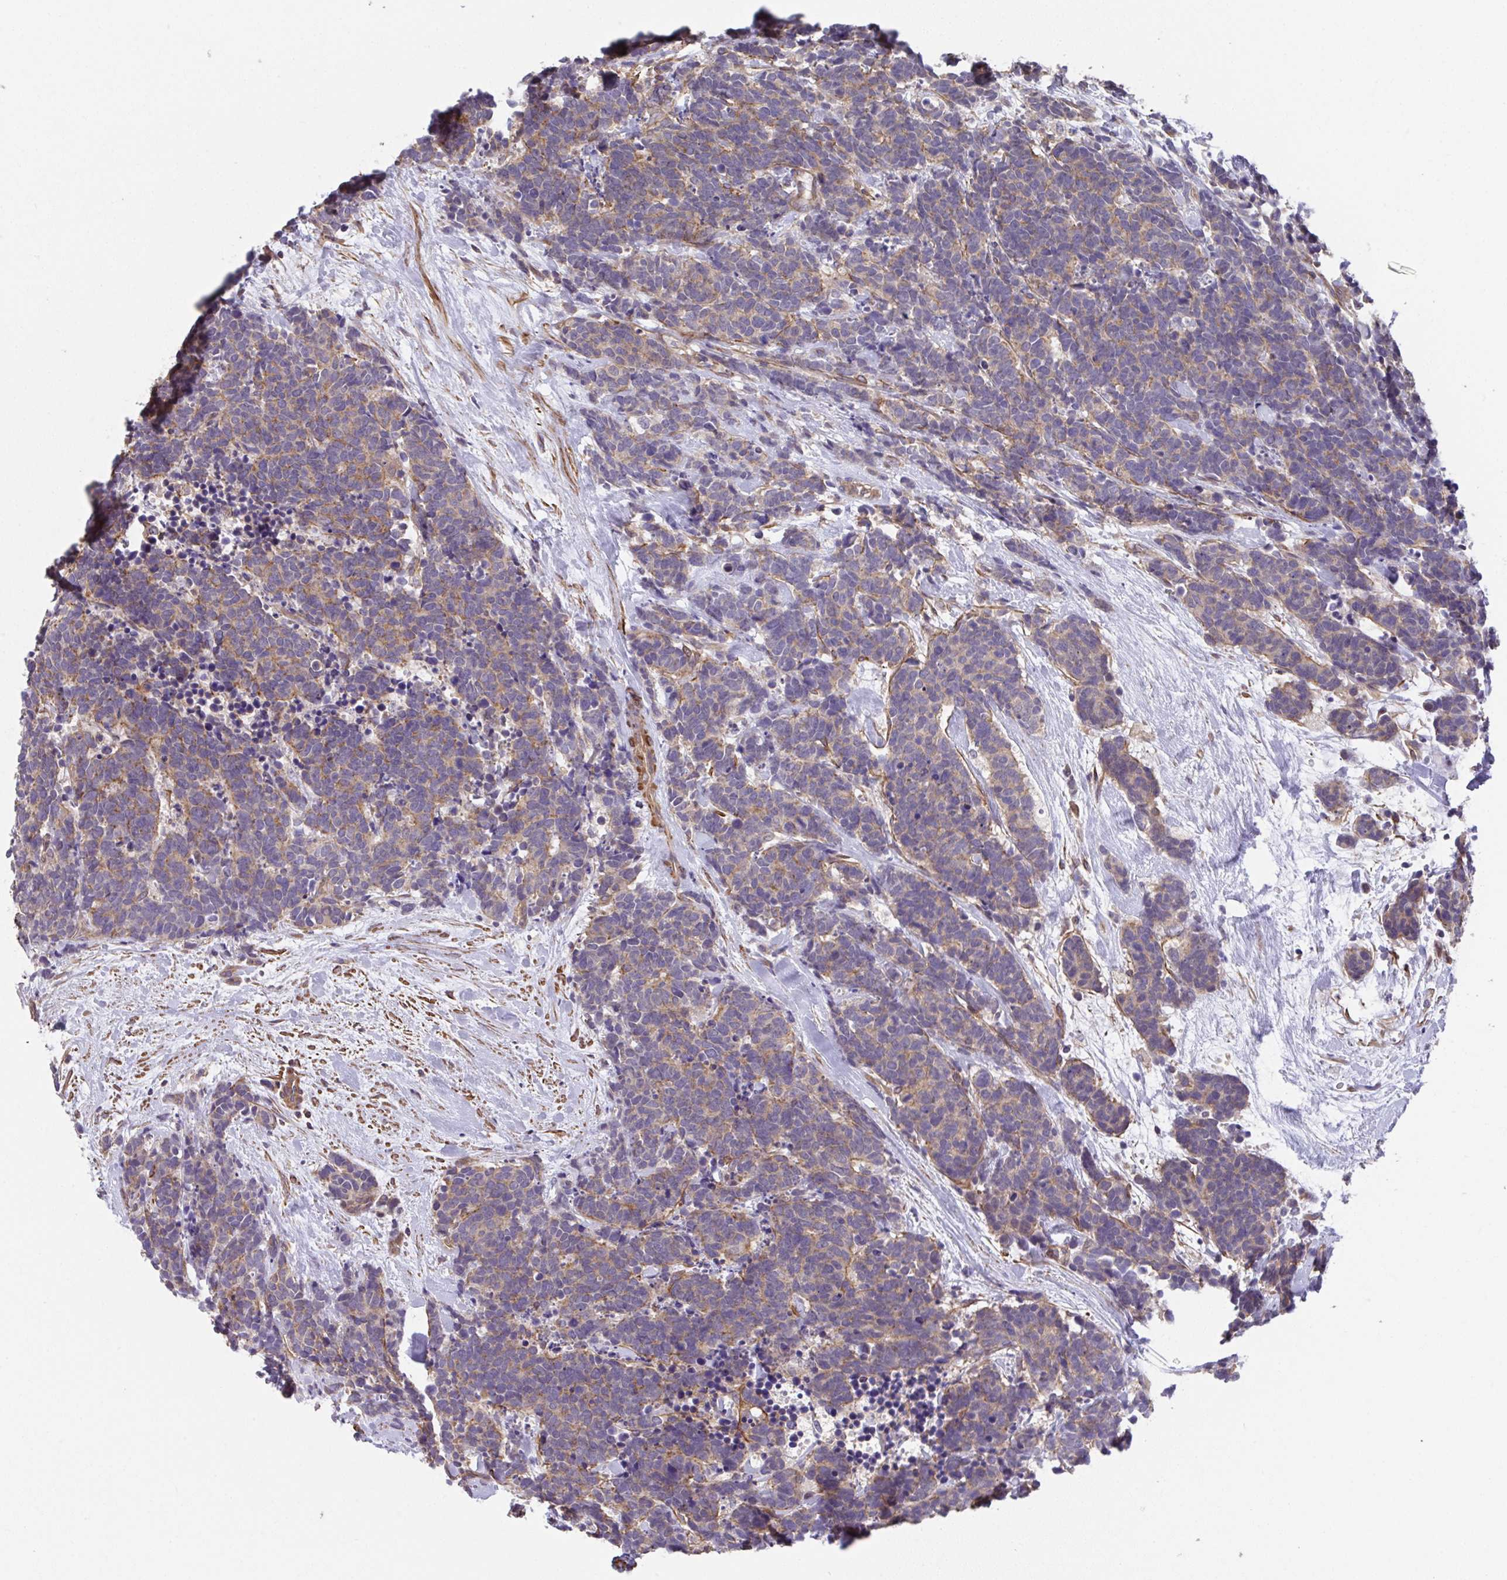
{"staining": {"intensity": "moderate", "quantity": ">75%", "location": "cytoplasmic/membranous"}, "tissue": "carcinoid", "cell_type": "Tumor cells", "image_type": "cancer", "snomed": [{"axis": "morphology", "description": "Carcinoma, NOS"}, {"axis": "morphology", "description": "Carcinoid, malignant, NOS"}, {"axis": "topography", "description": "Prostate"}], "caption": "Immunohistochemical staining of carcinoid displays medium levels of moderate cytoplasmic/membranous protein staining in about >75% of tumor cells. The staining was performed using DAB to visualize the protein expression in brown, while the nuclei were stained in blue with hematoxylin (Magnification: 20x).", "gene": "ZNF696", "patient": {"sex": "male", "age": 57}}